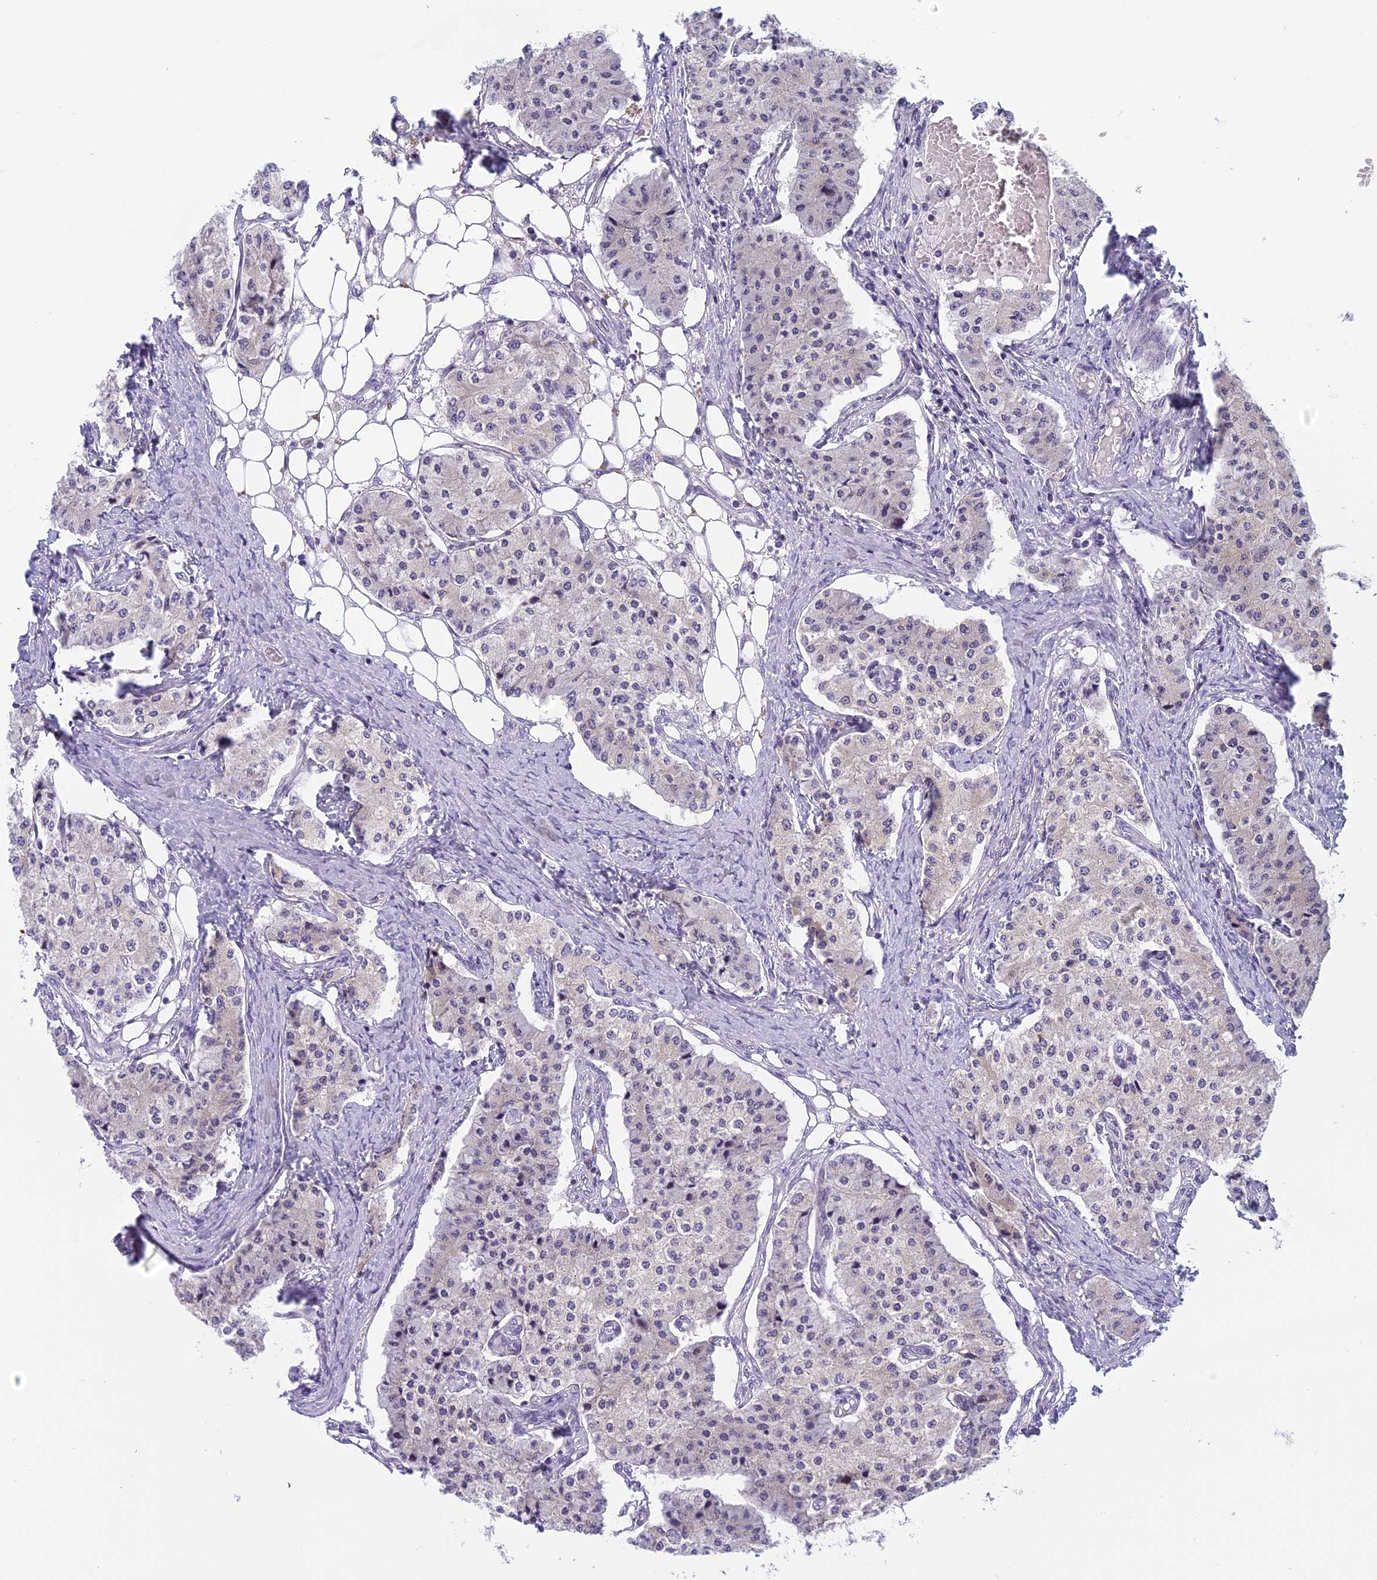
{"staining": {"intensity": "negative", "quantity": "none", "location": "none"}, "tissue": "carcinoid", "cell_type": "Tumor cells", "image_type": "cancer", "snomed": [{"axis": "morphology", "description": "Carcinoid, malignant, NOS"}, {"axis": "topography", "description": "Colon"}], "caption": "Tumor cells show no significant positivity in malignant carcinoid. (Immunohistochemistry (ihc), brightfield microscopy, high magnification).", "gene": "ARHGEF37", "patient": {"sex": "female", "age": 52}}